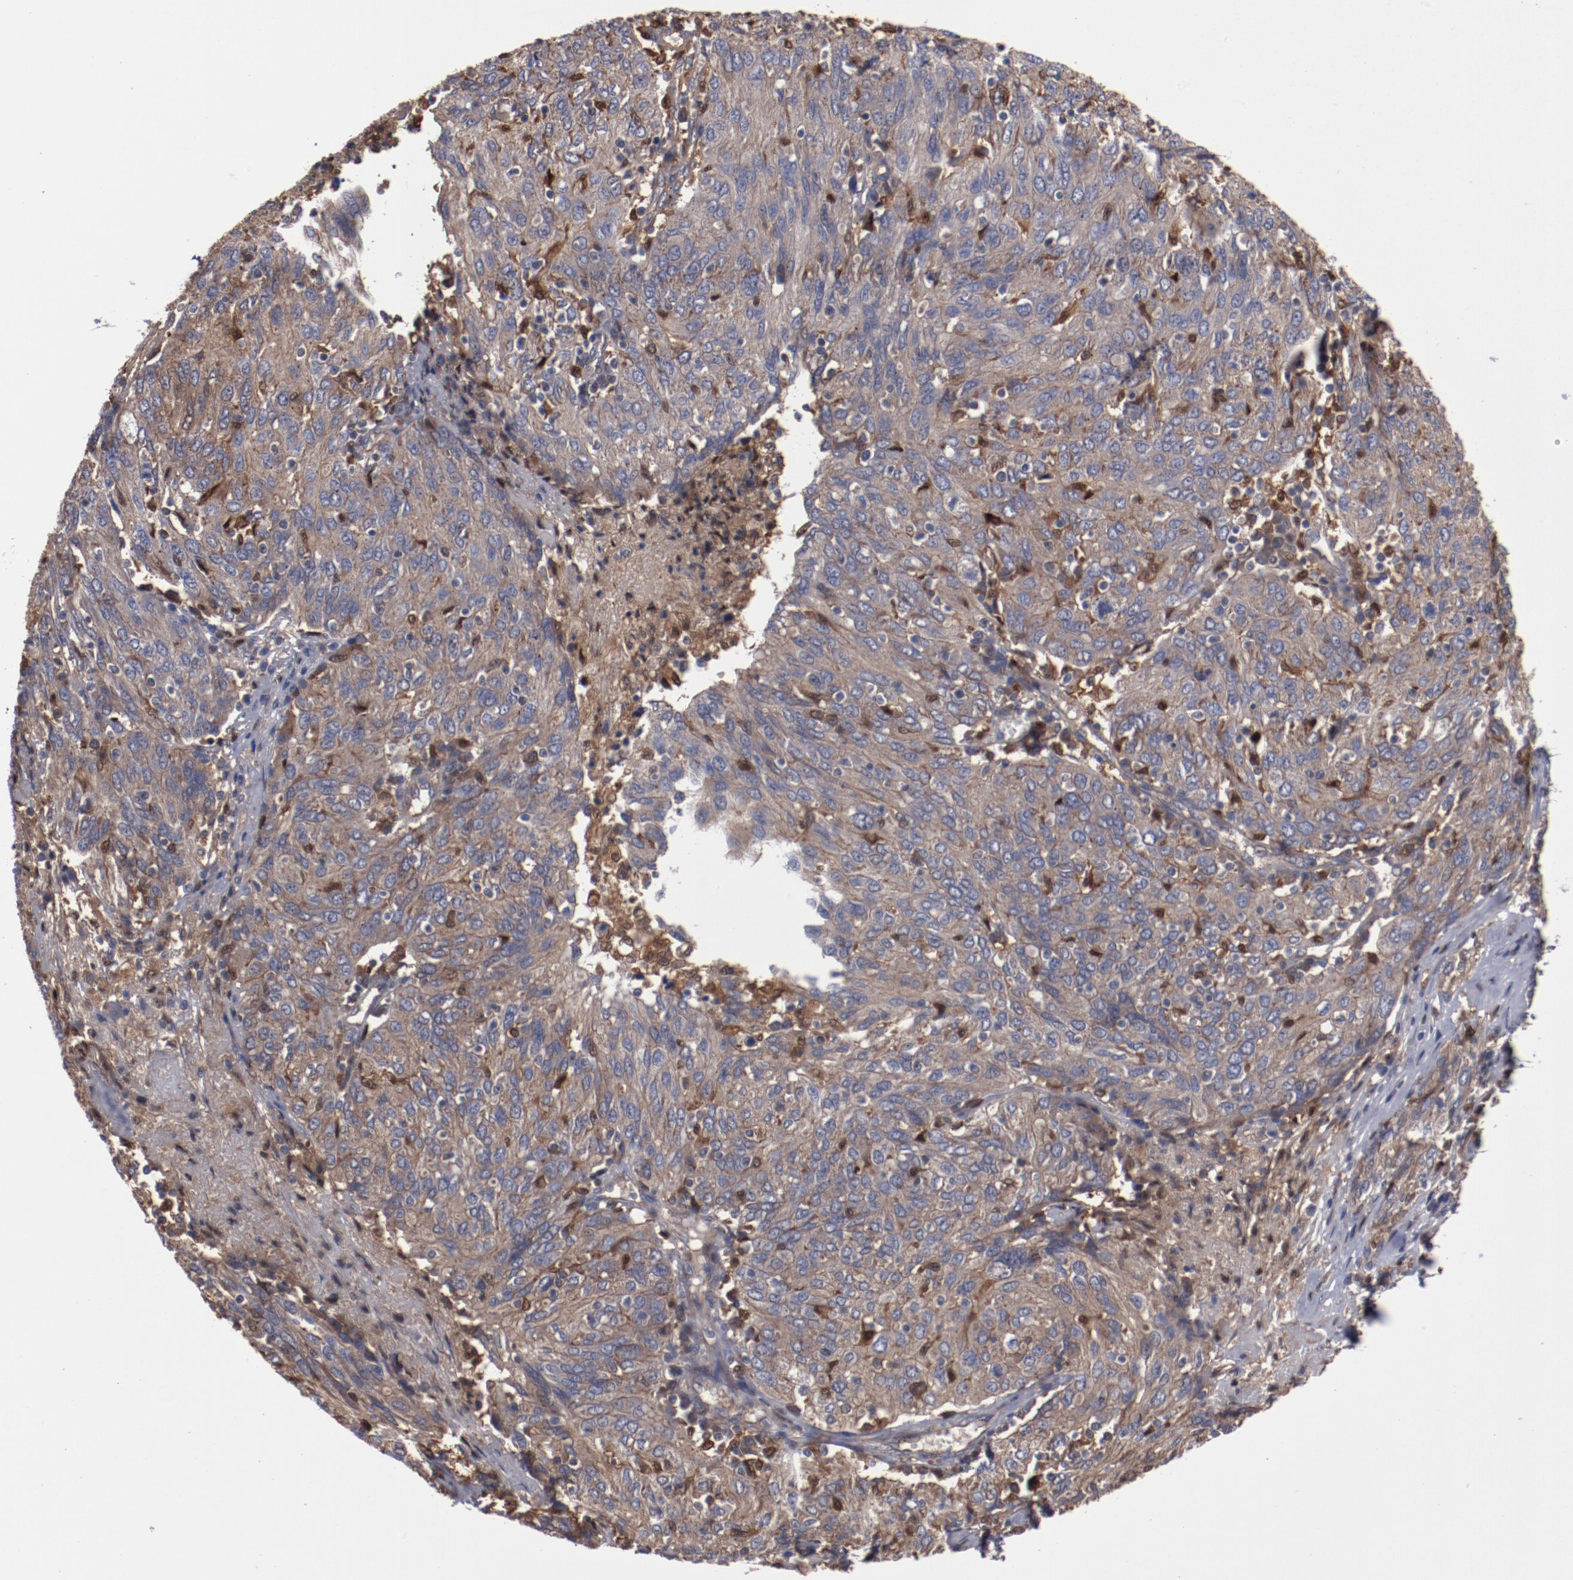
{"staining": {"intensity": "moderate", "quantity": ">75%", "location": "cytoplasmic/membranous"}, "tissue": "ovarian cancer", "cell_type": "Tumor cells", "image_type": "cancer", "snomed": [{"axis": "morphology", "description": "Carcinoma, endometroid"}, {"axis": "topography", "description": "Ovary"}], "caption": "The immunohistochemical stain shows moderate cytoplasmic/membranous expression in tumor cells of endometroid carcinoma (ovarian) tissue.", "gene": "DNAAF2", "patient": {"sex": "female", "age": 50}}